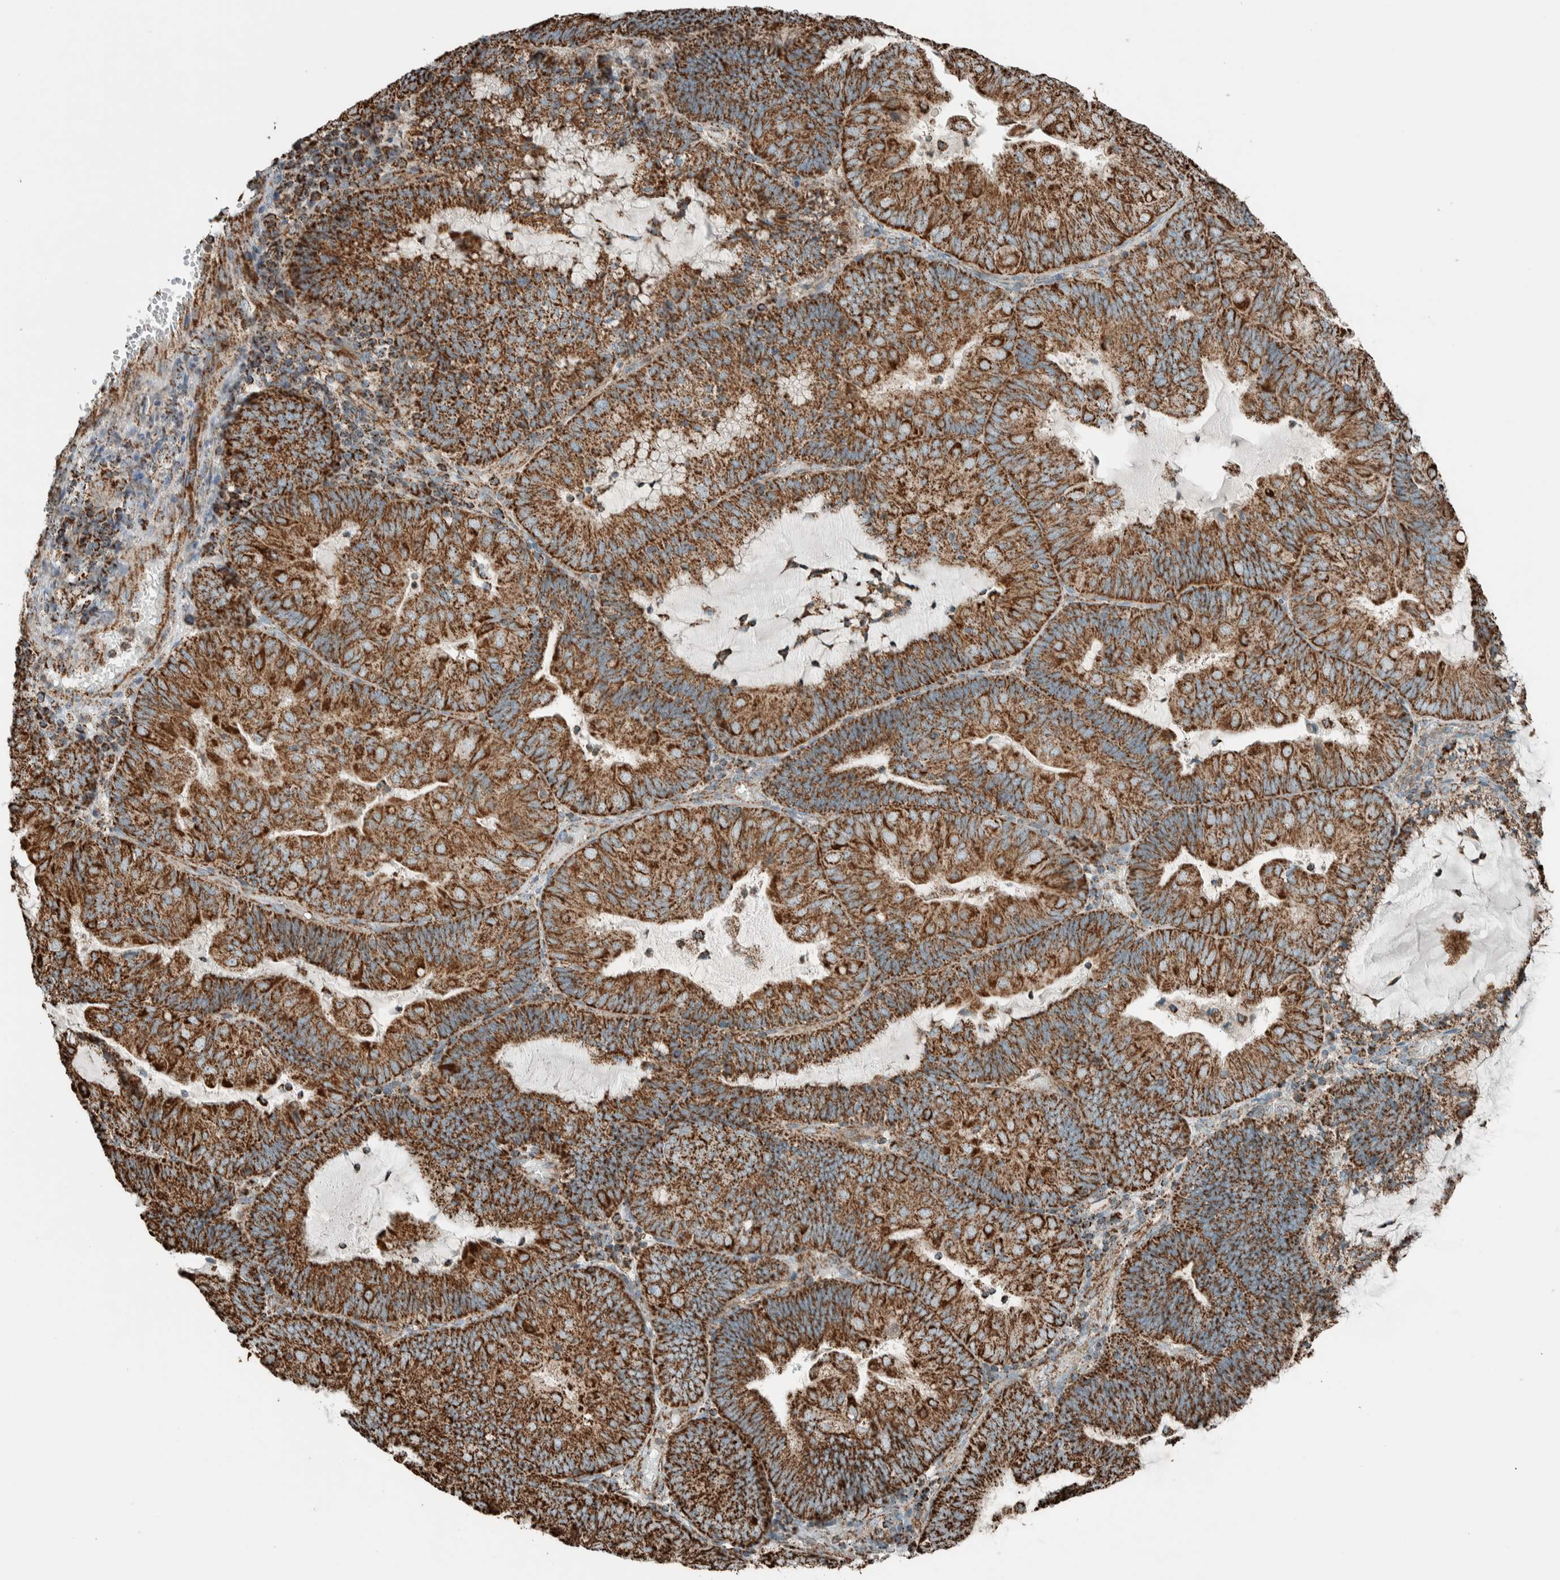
{"staining": {"intensity": "strong", "quantity": ">75%", "location": "cytoplasmic/membranous"}, "tissue": "endometrial cancer", "cell_type": "Tumor cells", "image_type": "cancer", "snomed": [{"axis": "morphology", "description": "Adenocarcinoma, NOS"}, {"axis": "topography", "description": "Endometrium"}], "caption": "Immunohistochemical staining of human adenocarcinoma (endometrial) demonstrates high levels of strong cytoplasmic/membranous positivity in approximately >75% of tumor cells.", "gene": "ZNF454", "patient": {"sex": "female", "age": 81}}